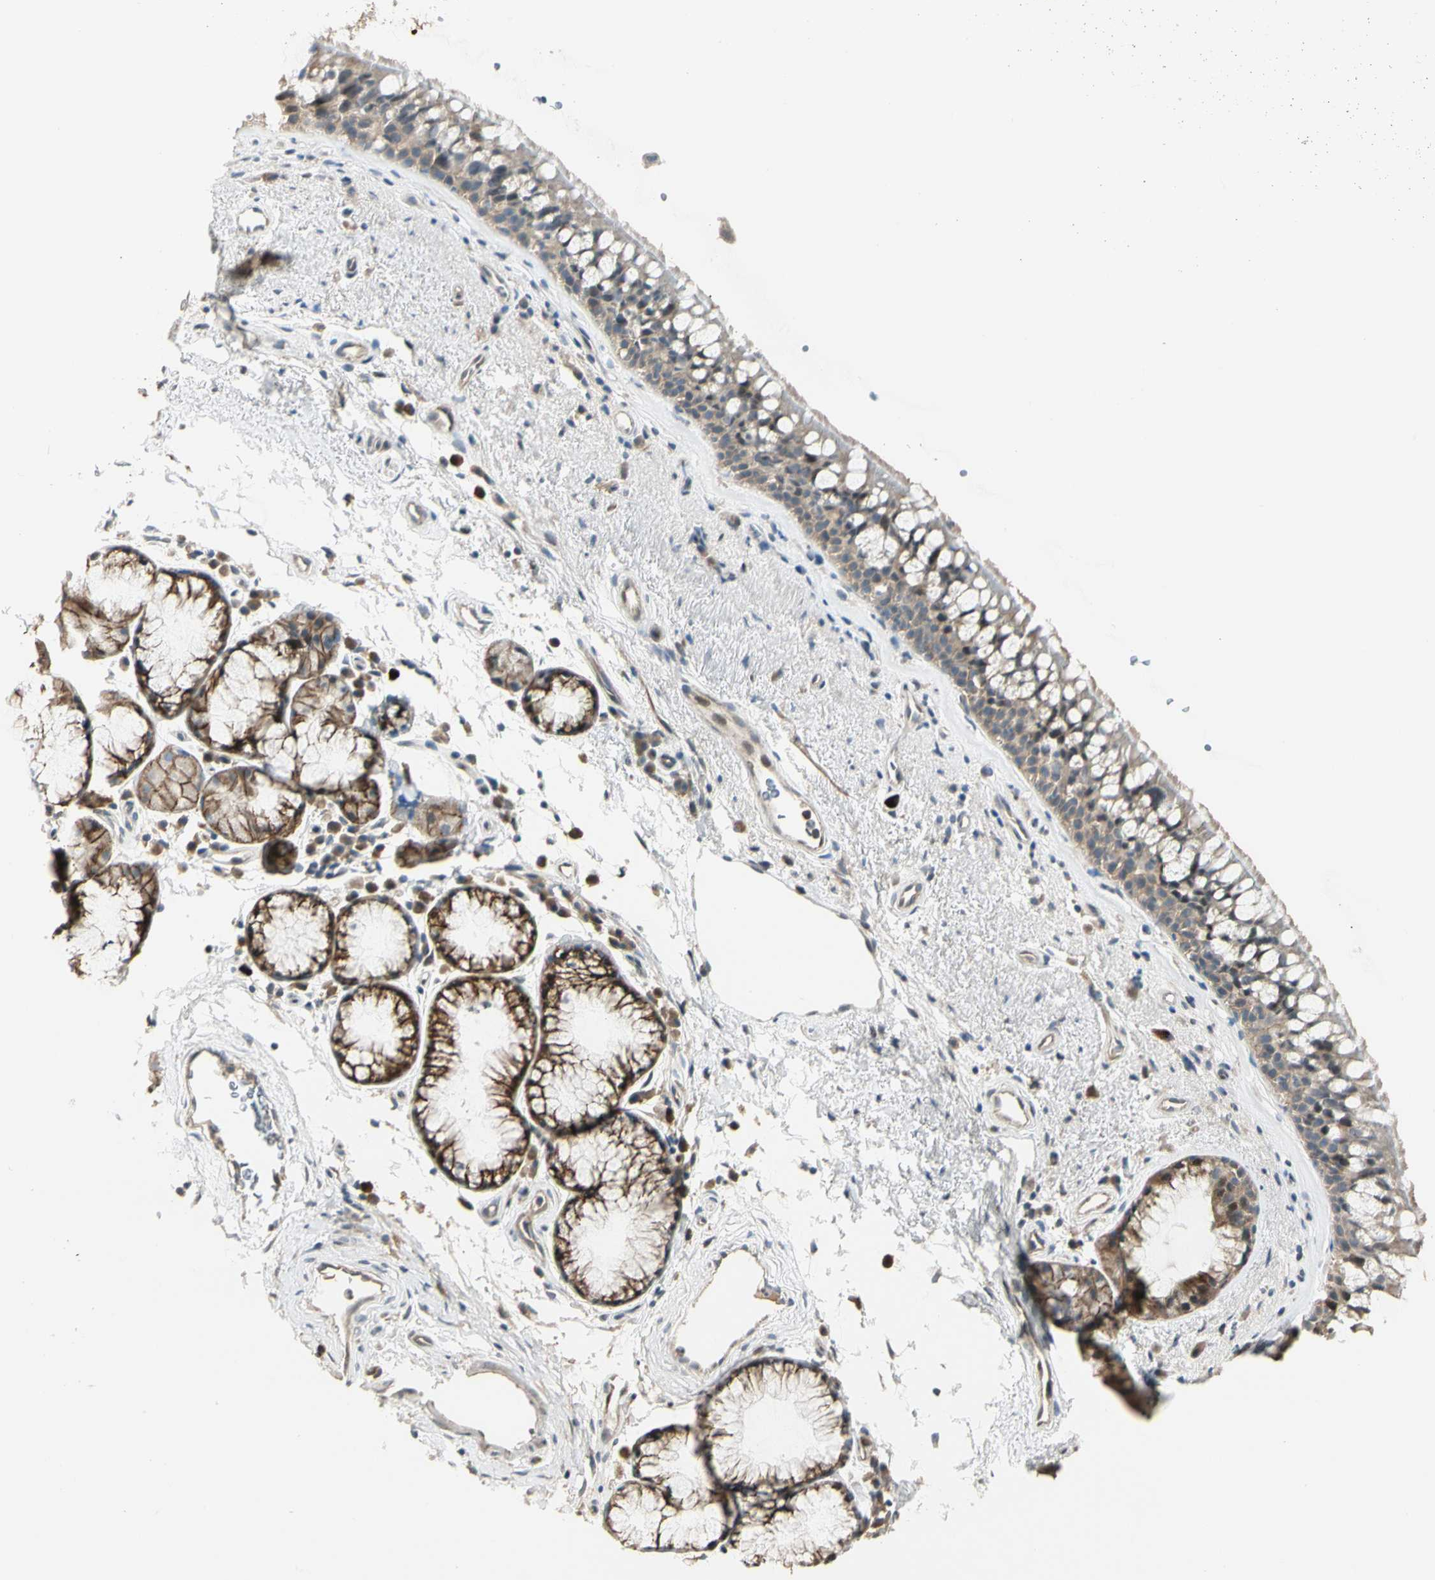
{"staining": {"intensity": "weak", "quantity": ">75%", "location": "cytoplasmic/membranous"}, "tissue": "bronchus", "cell_type": "Respiratory epithelial cells", "image_type": "normal", "snomed": [{"axis": "morphology", "description": "Normal tissue, NOS"}, {"axis": "topography", "description": "Bronchus"}], "caption": "Protein staining displays weak cytoplasmic/membranous staining in about >75% of respiratory epithelial cells in benign bronchus. The protein is shown in brown color, while the nuclei are stained blue.", "gene": "P3H2", "patient": {"sex": "female", "age": 54}}